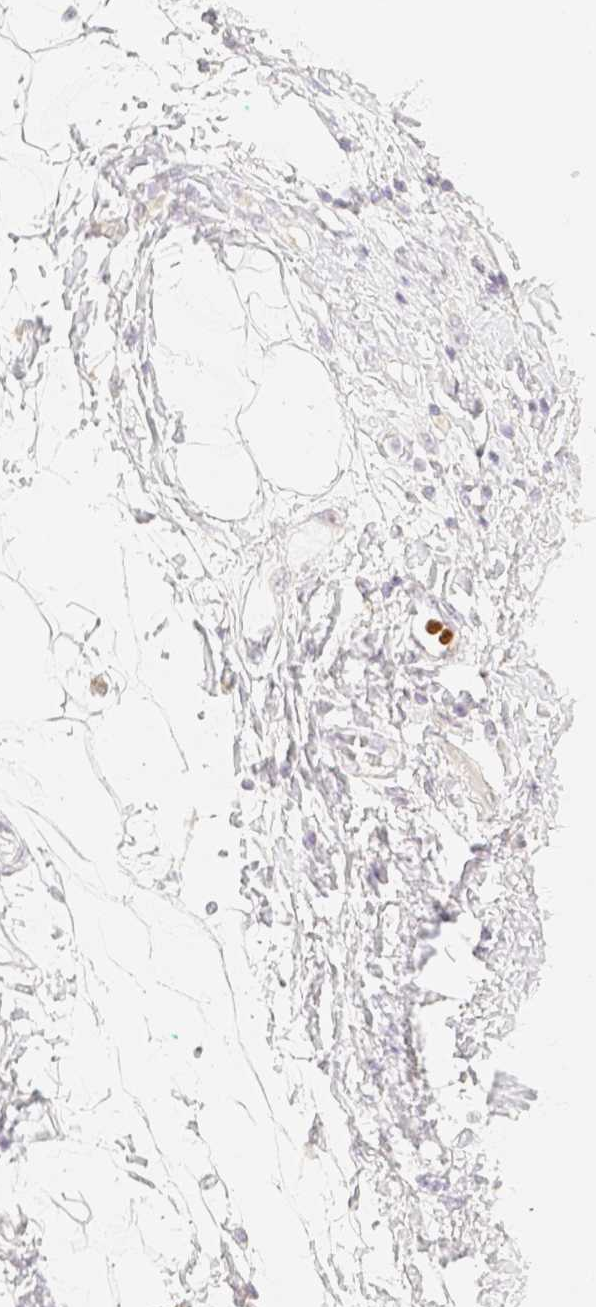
{"staining": {"intensity": "negative", "quantity": "none", "location": "none"}, "tissue": "adipose tissue", "cell_type": "Adipocytes", "image_type": "normal", "snomed": [{"axis": "morphology", "description": "Normal tissue, NOS"}, {"axis": "morphology", "description": "Adenocarcinoma, NOS"}, {"axis": "topography", "description": "Duodenum"}, {"axis": "topography", "description": "Peripheral nerve tissue"}], "caption": "DAB immunohistochemical staining of unremarkable human adipose tissue demonstrates no significant positivity in adipocytes.", "gene": "PADI4", "patient": {"sex": "female", "age": 60}}